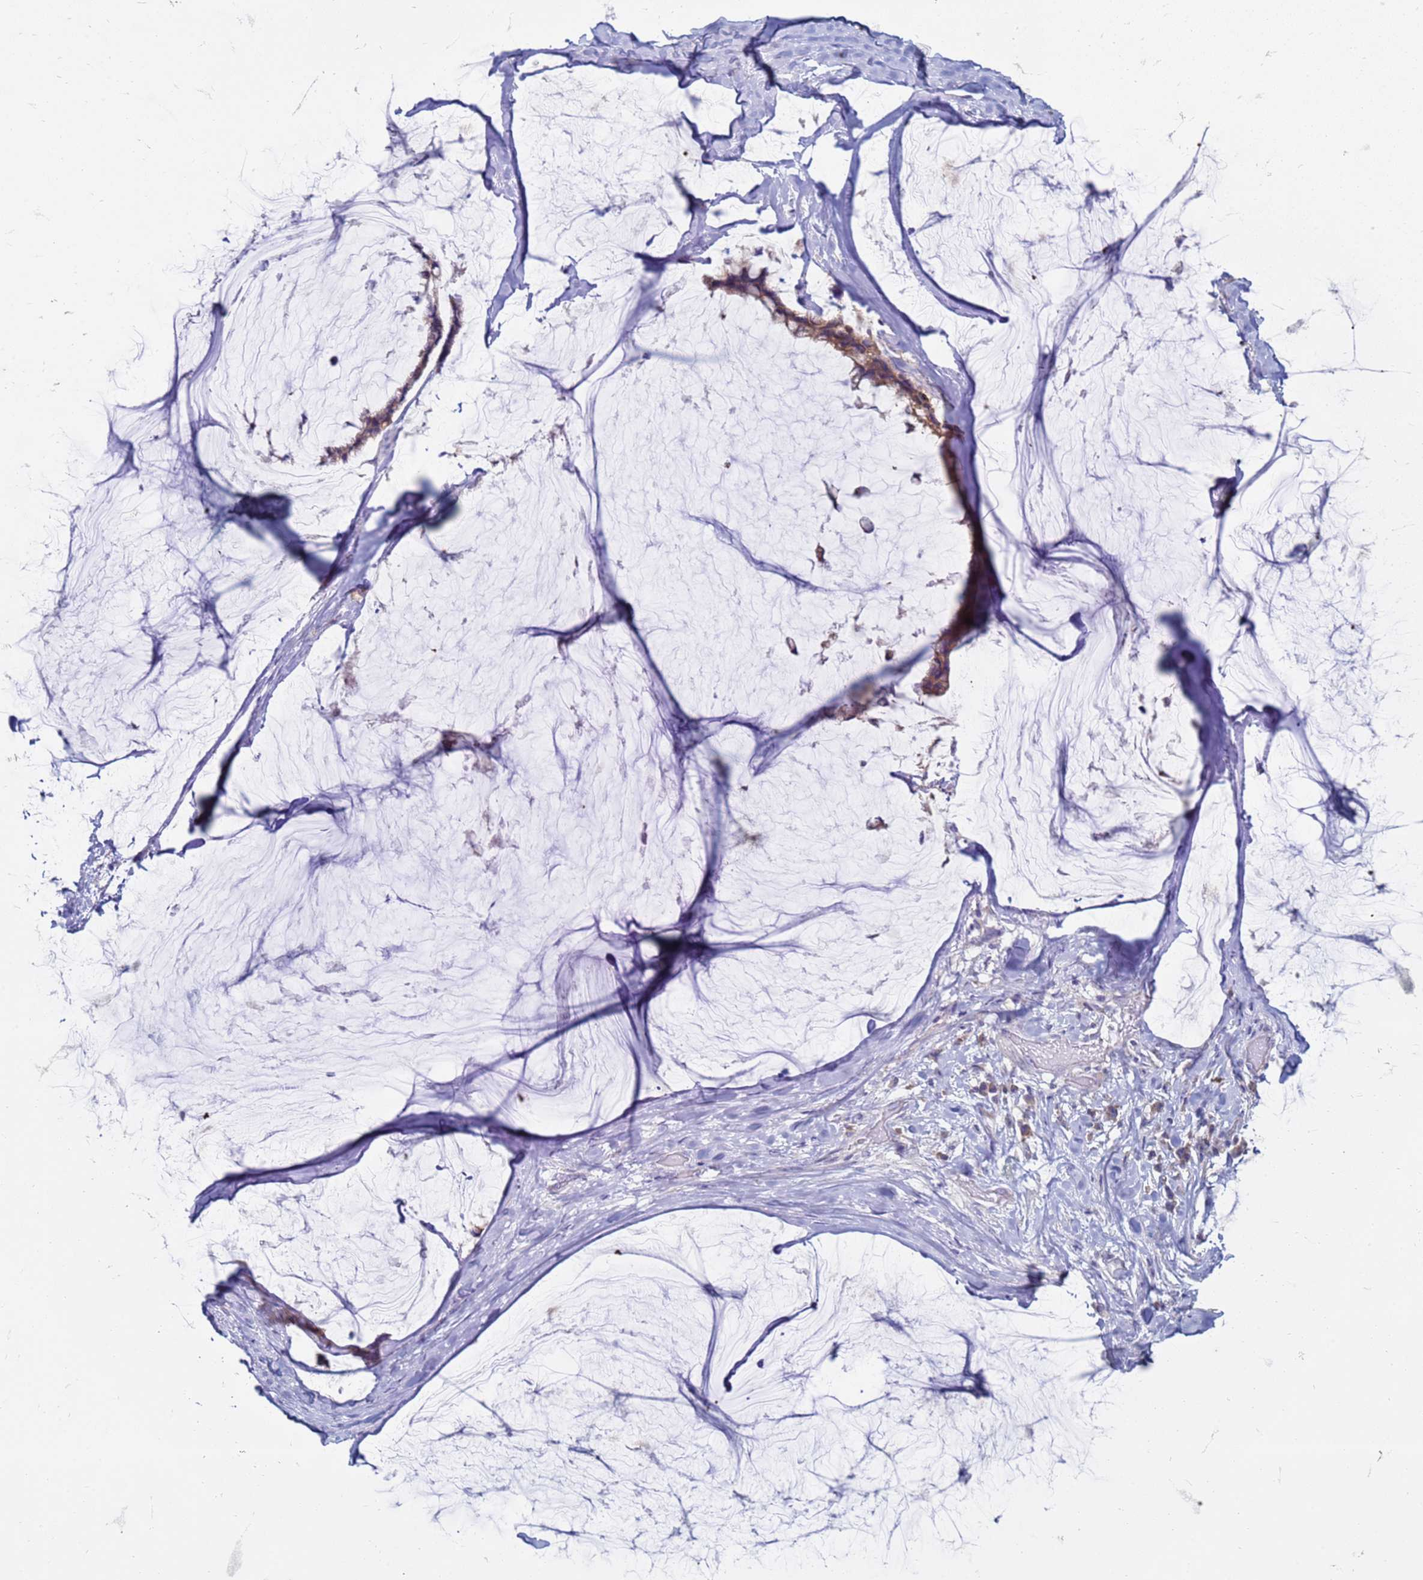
{"staining": {"intensity": "moderate", "quantity": "<25%", "location": "cytoplasmic/membranous"}, "tissue": "ovarian cancer", "cell_type": "Tumor cells", "image_type": "cancer", "snomed": [{"axis": "morphology", "description": "Cystadenocarcinoma, mucinous, NOS"}, {"axis": "topography", "description": "Ovary"}], "caption": "Protein expression analysis of human mucinous cystadenocarcinoma (ovarian) reveals moderate cytoplasmic/membranous expression in about <25% of tumor cells. (brown staining indicates protein expression, while blue staining denotes nuclei).", "gene": "SUCO", "patient": {"sex": "female", "age": 39}}